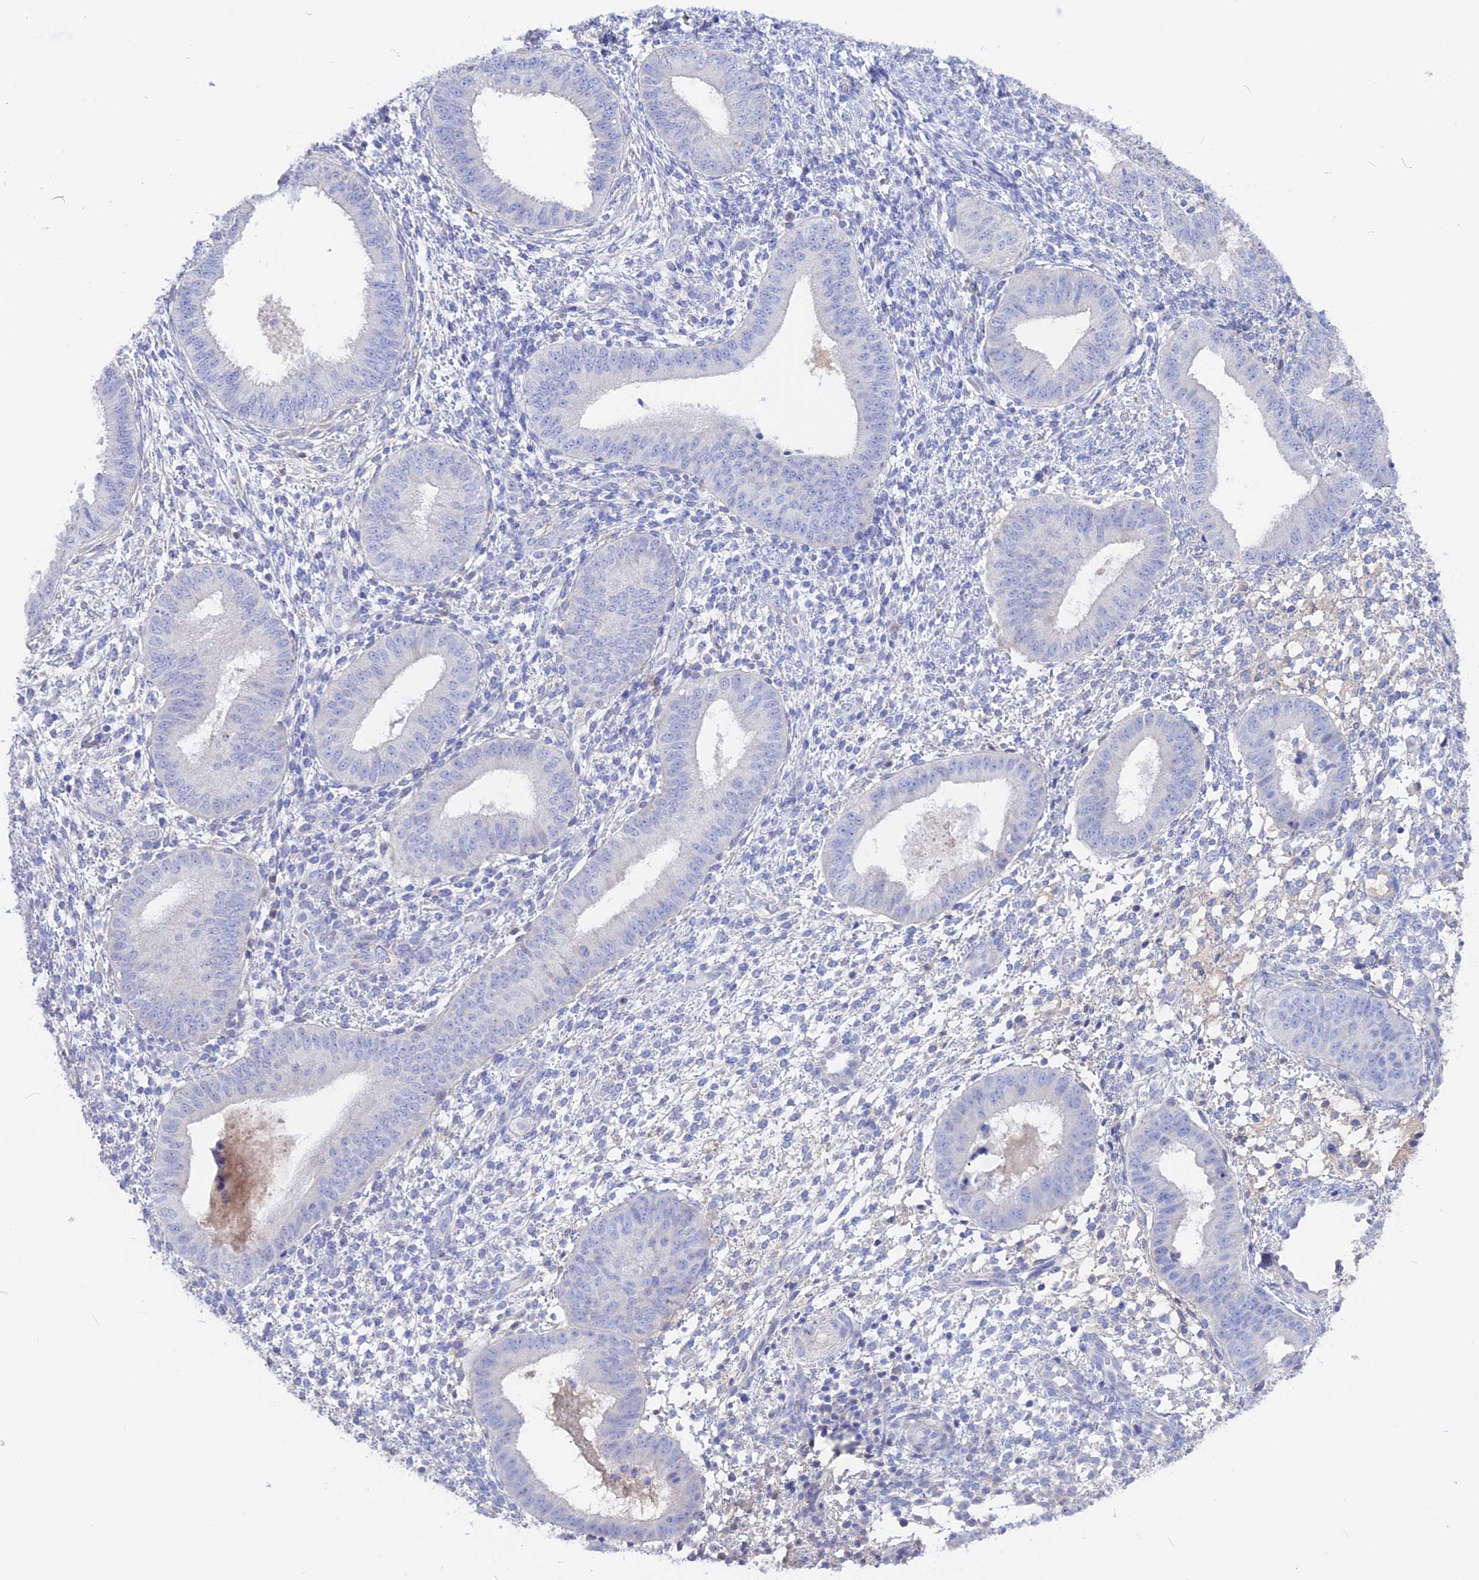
{"staining": {"intensity": "negative", "quantity": "none", "location": "none"}, "tissue": "endometrium", "cell_type": "Cells in endometrial stroma", "image_type": "normal", "snomed": [{"axis": "morphology", "description": "Normal tissue, NOS"}, {"axis": "topography", "description": "Endometrium"}], "caption": "The micrograph reveals no staining of cells in endometrial stroma in unremarkable endometrium.", "gene": "ADGRA1", "patient": {"sex": "female", "age": 49}}